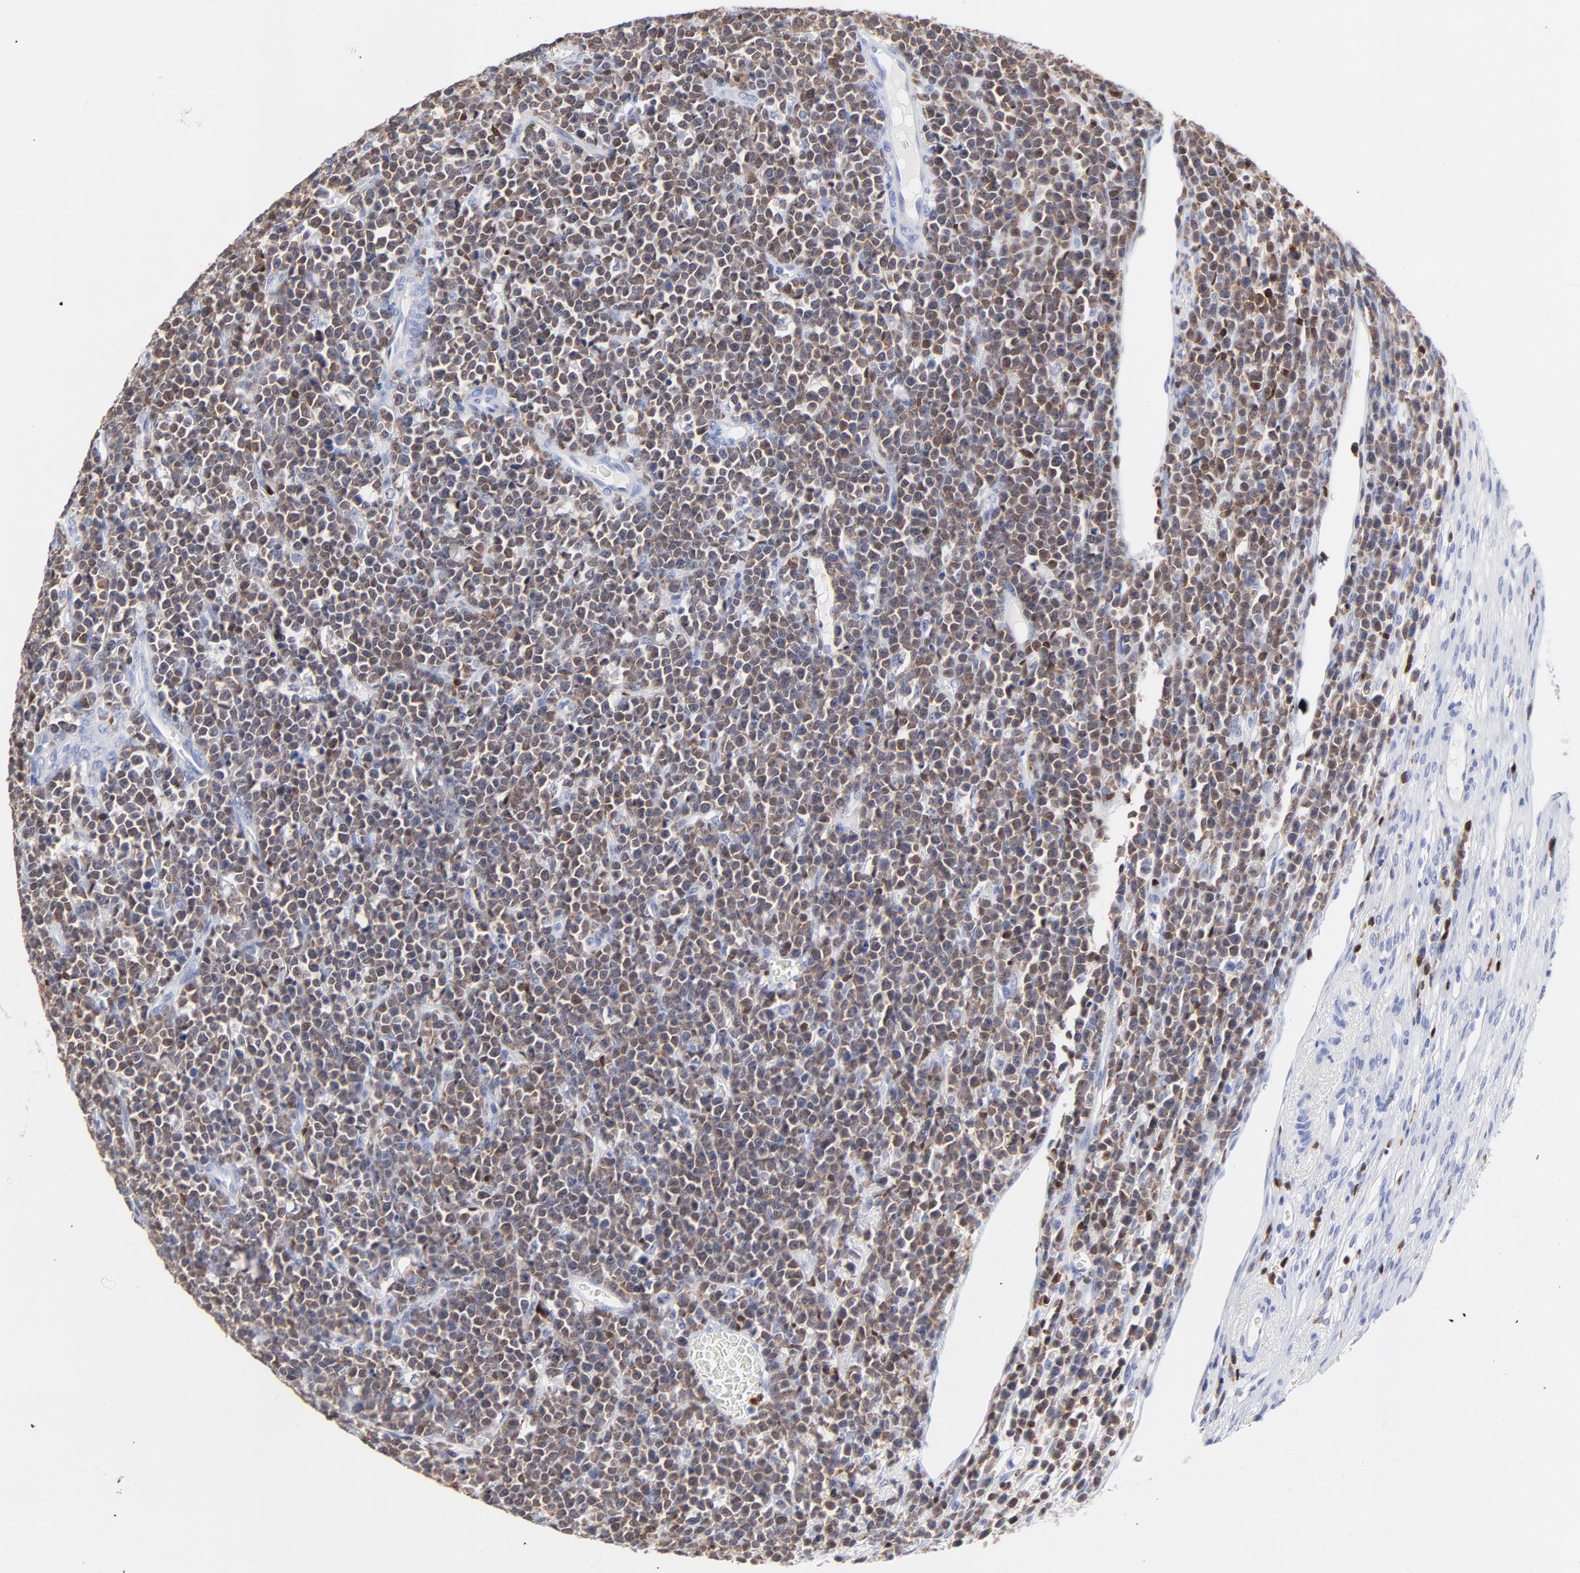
{"staining": {"intensity": "moderate", "quantity": ">75%", "location": "cytoplasmic/membranous"}, "tissue": "lymphoma", "cell_type": "Tumor cells", "image_type": "cancer", "snomed": [{"axis": "morphology", "description": "Malignant lymphoma, non-Hodgkin's type, High grade"}, {"axis": "topography", "description": "Ovary"}], "caption": "The immunohistochemical stain shows moderate cytoplasmic/membranous expression in tumor cells of malignant lymphoma, non-Hodgkin's type (high-grade) tissue.", "gene": "ZAP70", "patient": {"sex": "female", "age": 56}}